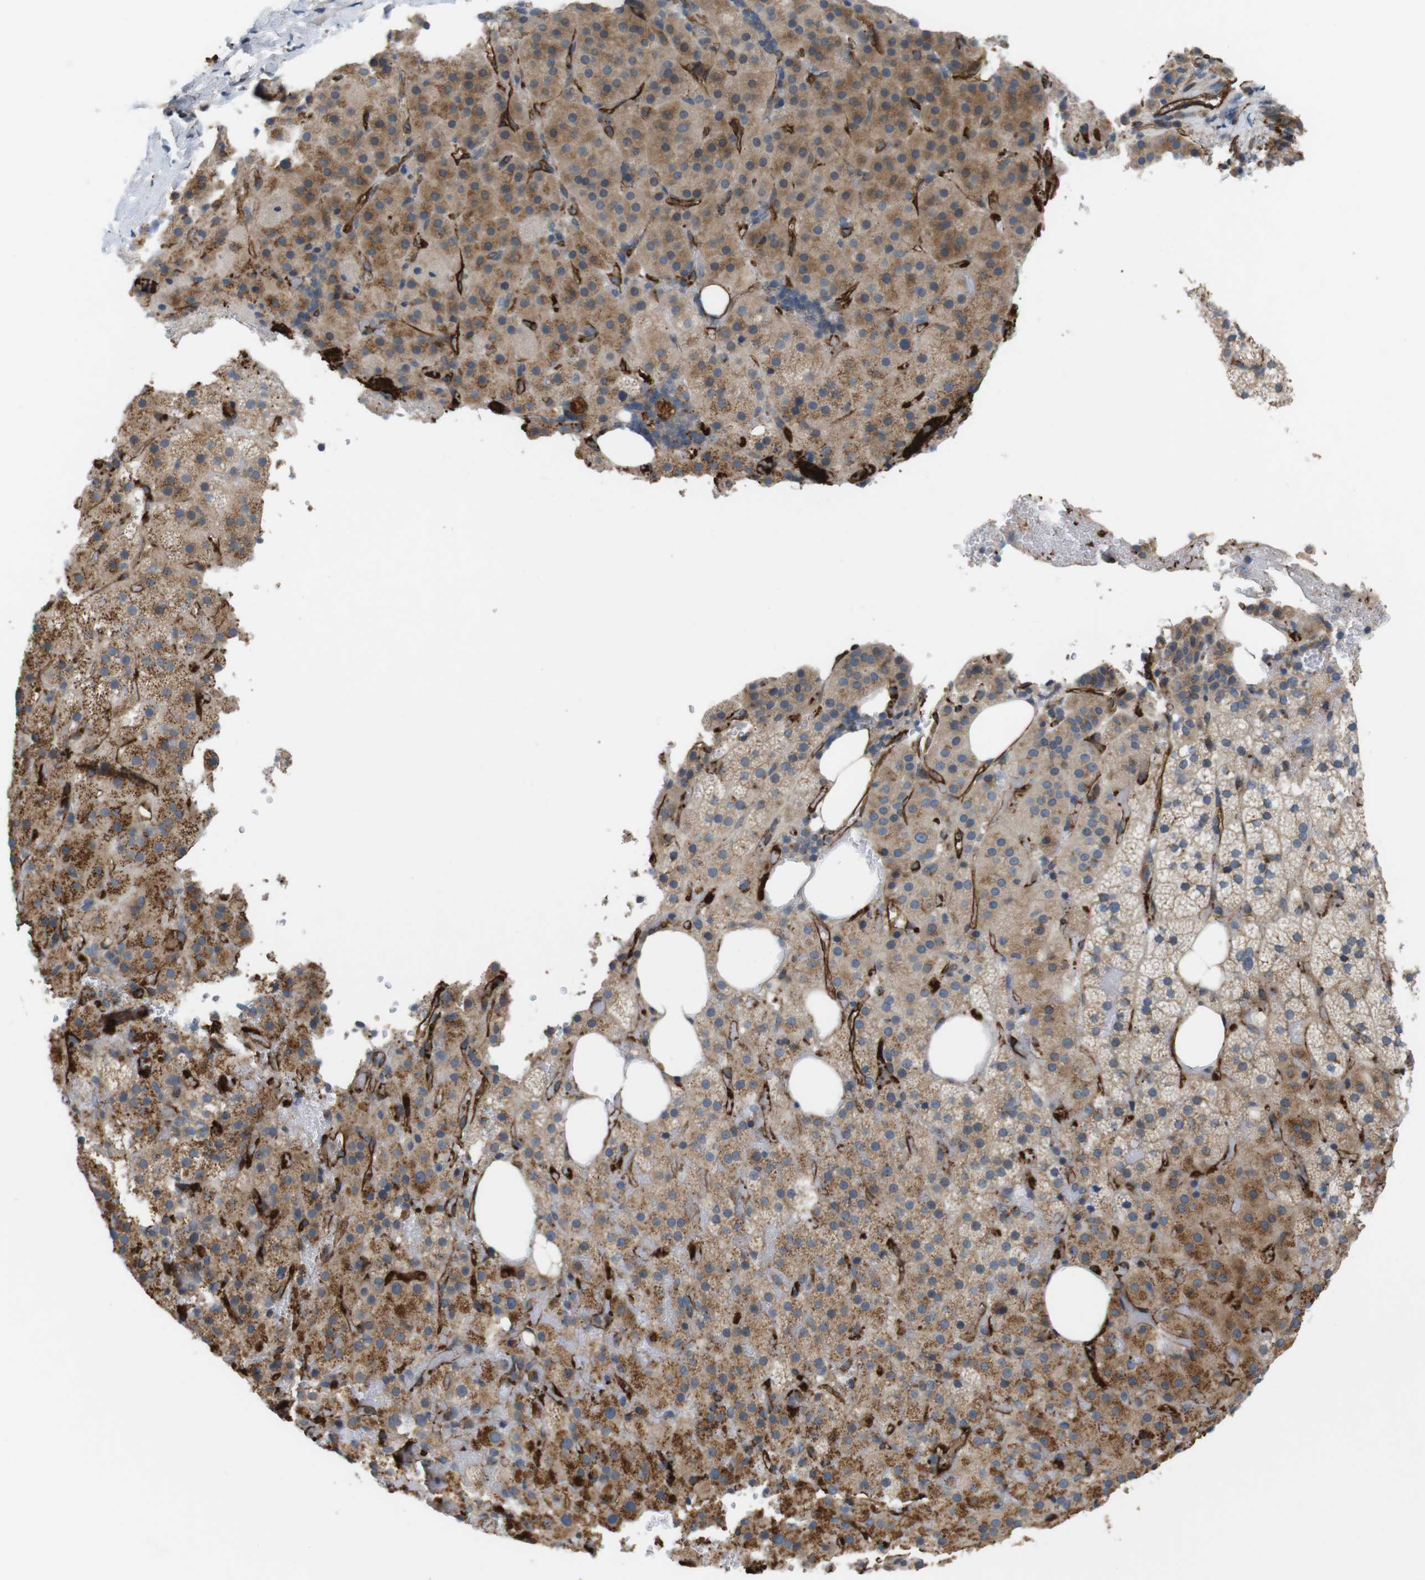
{"staining": {"intensity": "moderate", "quantity": "<25%", "location": "cytoplasmic/membranous"}, "tissue": "adrenal gland", "cell_type": "Glandular cells", "image_type": "normal", "snomed": [{"axis": "morphology", "description": "Normal tissue, NOS"}, {"axis": "topography", "description": "Adrenal gland"}], "caption": "Immunohistochemical staining of normal human adrenal gland demonstrates moderate cytoplasmic/membranous protein staining in about <25% of glandular cells. Immunohistochemistry stains the protein of interest in brown and the nuclei are stained blue.", "gene": "BVES", "patient": {"sex": "female", "age": 59}}